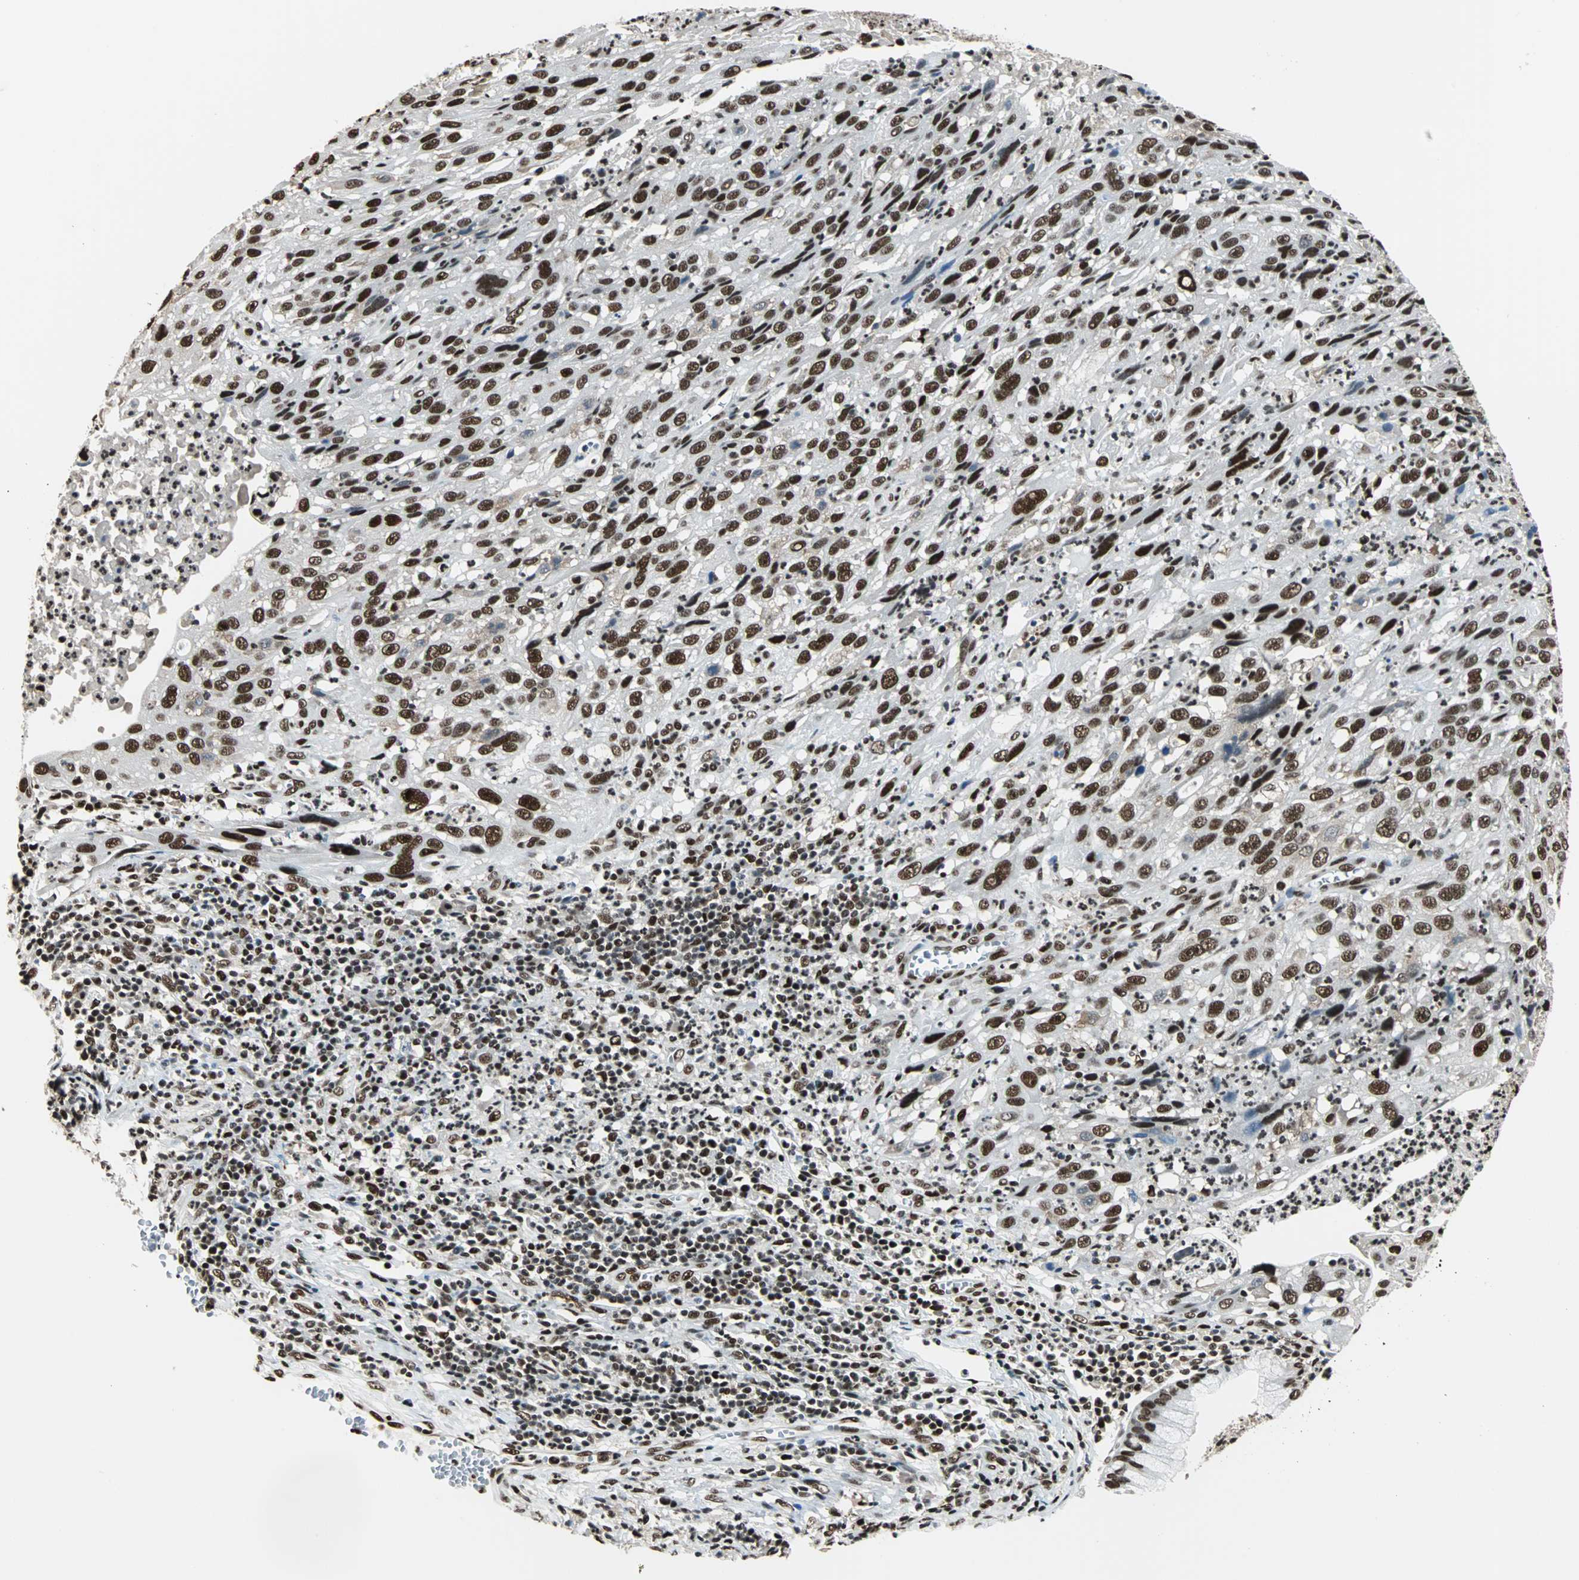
{"staining": {"intensity": "strong", "quantity": ">75%", "location": "nuclear"}, "tissue": "cervical cancer", "cell_type": "Tumor cells", "image_type": "cancer", "snomed": [{"axis": "morphology", "description": "Squamous cell carcinoma, NOS"}, {"axis": "topography", "description": "Cervix"}], "caption": "Immunohistochemical staining of human squamous cell carcinoma (cervical) reveals high levels of strong nuclear protein positivity in about >75% of tumor cells.", "gene": "XRCC4", "patient": {"sex": "female", "age": 32}}